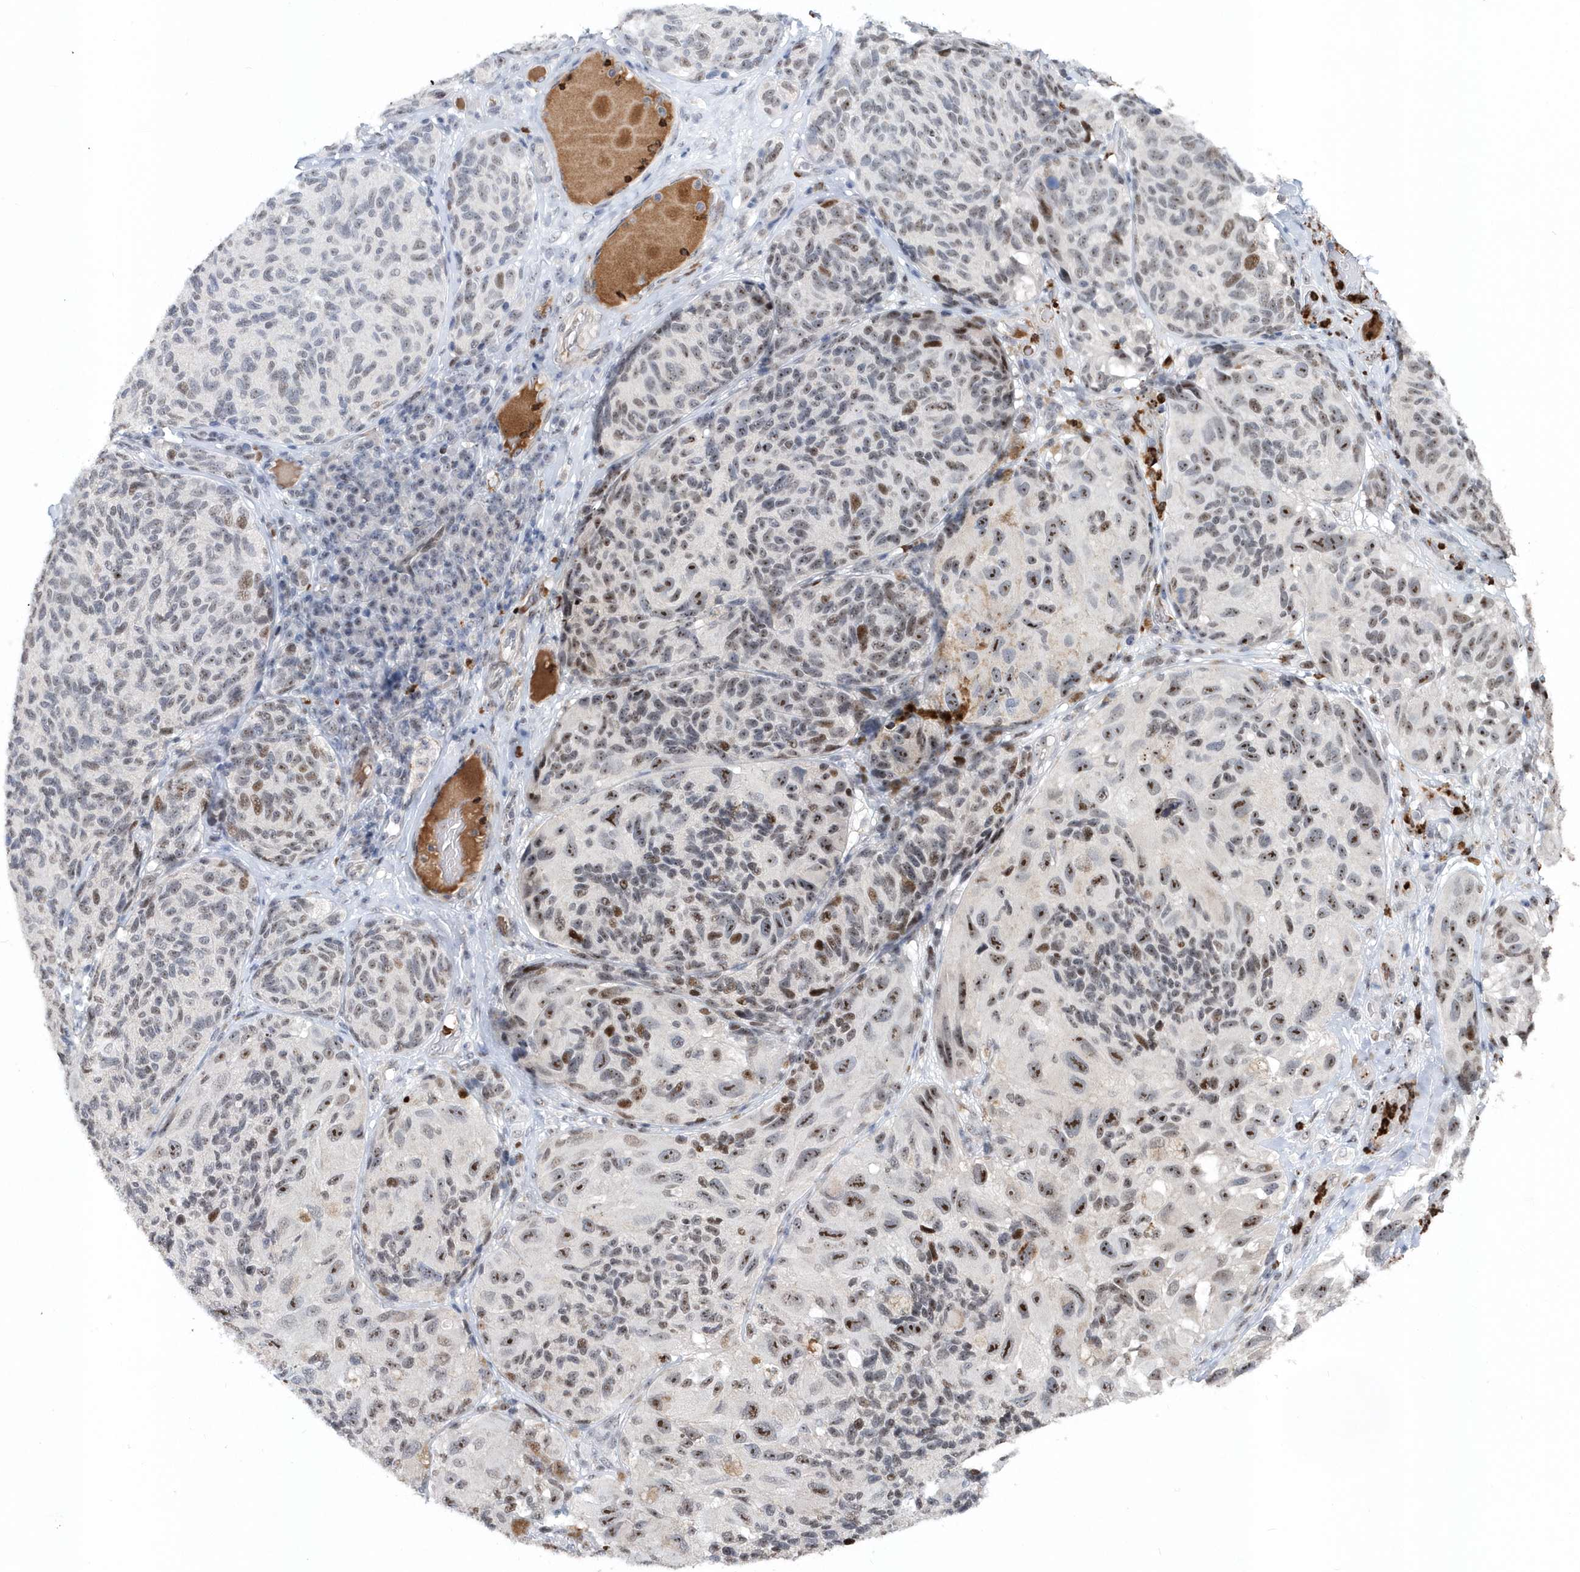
{"staining": {"intensity": "moderate", "quantity": "25%-75%", "location": "nuclear"}, "tissue": "melanoma", "cell_type": "Tumor cells", "image_type": "cancer", "snomed": [{"axis": "morphology", "description": "Malignant melanoma, NOS"}, {"axis": "topography", "description": "Skin"}], "caption": "Immunohistochemistry image of malignant melanoma stained for a protein (brown), which displays medium levels of moderate nuclear staining in approximately 25%-75% of tumor cells.", "gene": "ASCL4", "patient": {"sex": "female", "age": 73}}